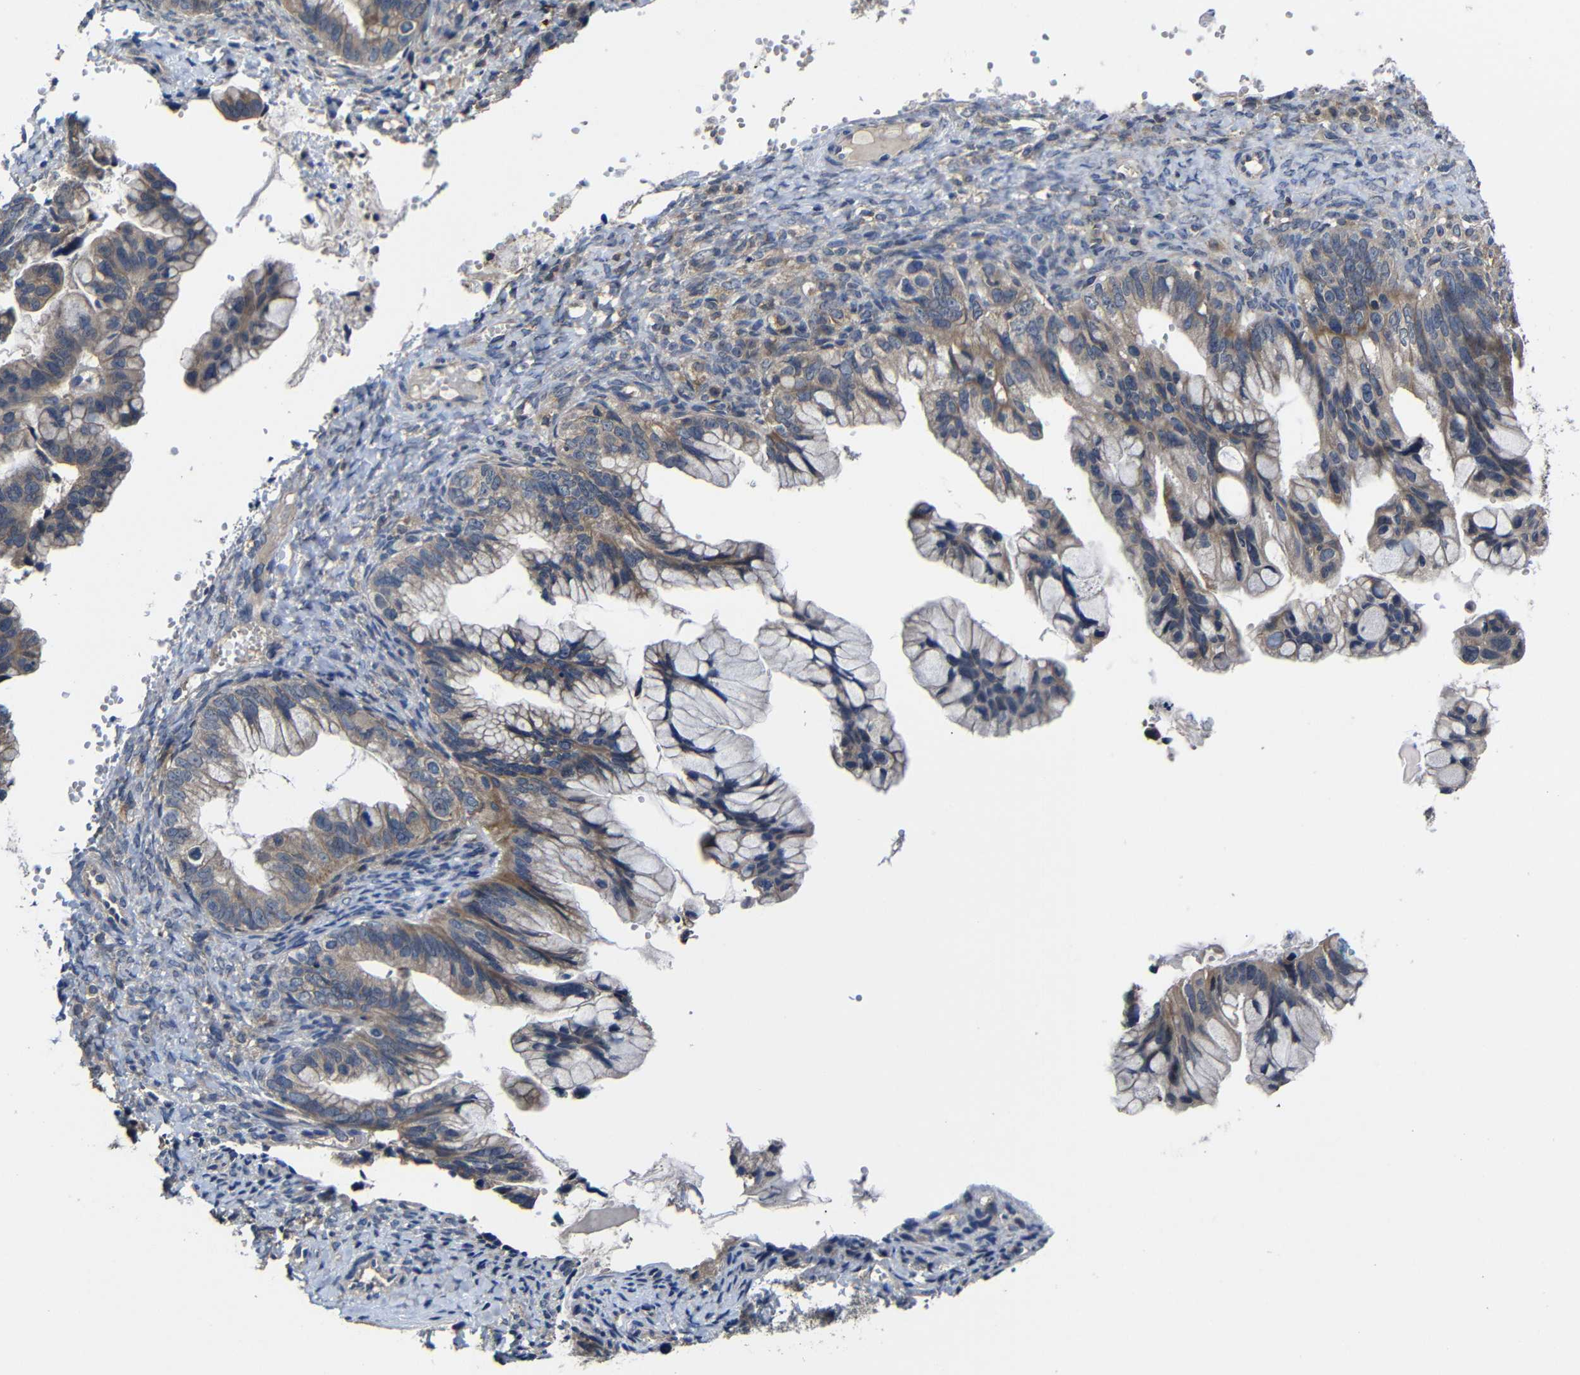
{"staining": {"intensity": "moderate", "quantity": ">75%", "location": "cytoplasmic/membranous"}, "tissue": "ovarian cancer", "cell_type": "Tumor cells", "image_type": "cancer", "snomed": [{"axis": "morphology", "description": "Cystadenocarcinoma, mucinous, NOS"}, {"axis": "topography", "description": "Ovary"}], "caption": "Protein expression analysis of human ovarian cancer (mucinous cystadenocarcinoma) reveals moderate cytoplasmic/membranous expression in about >75% of tumor cells.", "gene": "LPAR5", "patient": {"sex": "female", "age": 36}}